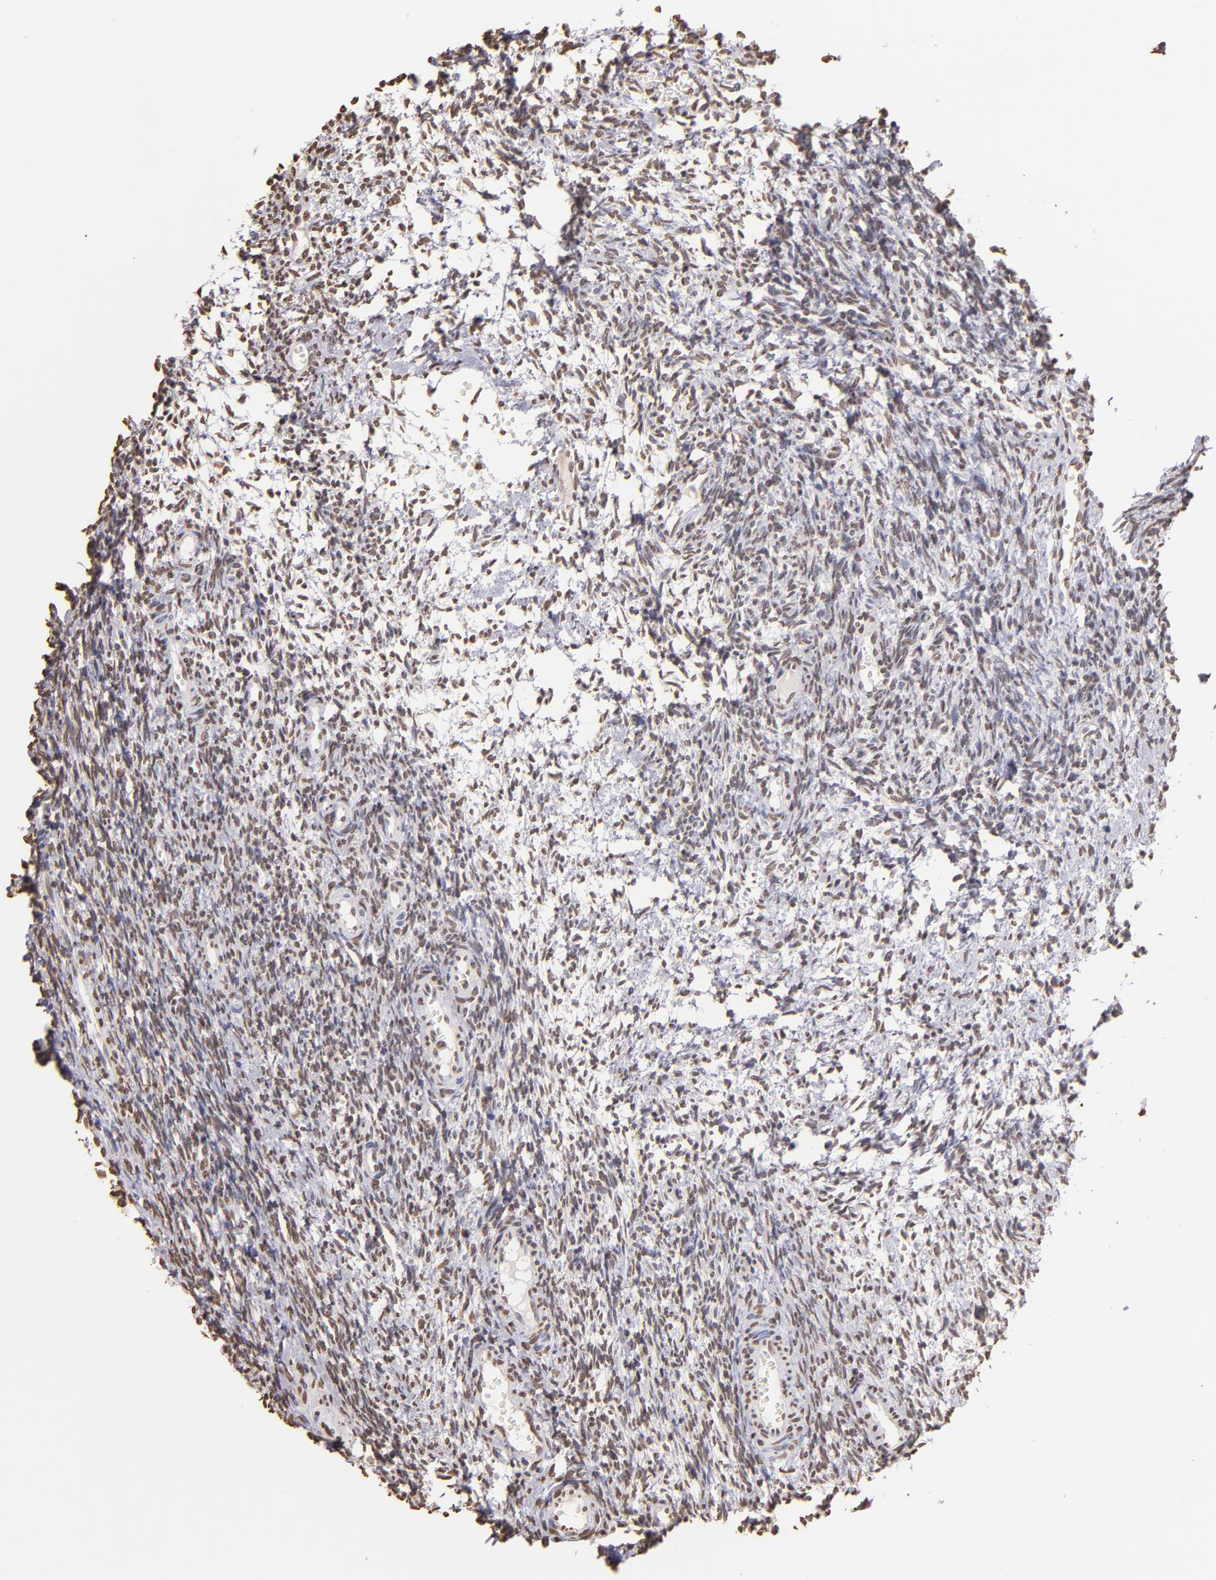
{"staining": {"intensity": "moderate", "quantity": ">75%", "location": "nuclear"}, "tissue": "ovary", "cell_type": "Follicle cells", "image_type": "normal", "snomed": [{"axis": "morphology", "description": "Normal tissue, NOS"}, {"axis": "topography", "description": "Ovary"}], "caption": "Immunohistochemistry (IHC) micrograph of unremarkable ovary: human ovary stained using immunohistochemistry (IHC) displays medium levels of moderate protein expression localized specifically in the nuclear of follicle cells, appearing as a nuclear brown color.", "gene": "LBX1", "patient": {"sex": "female", "age": 39}}